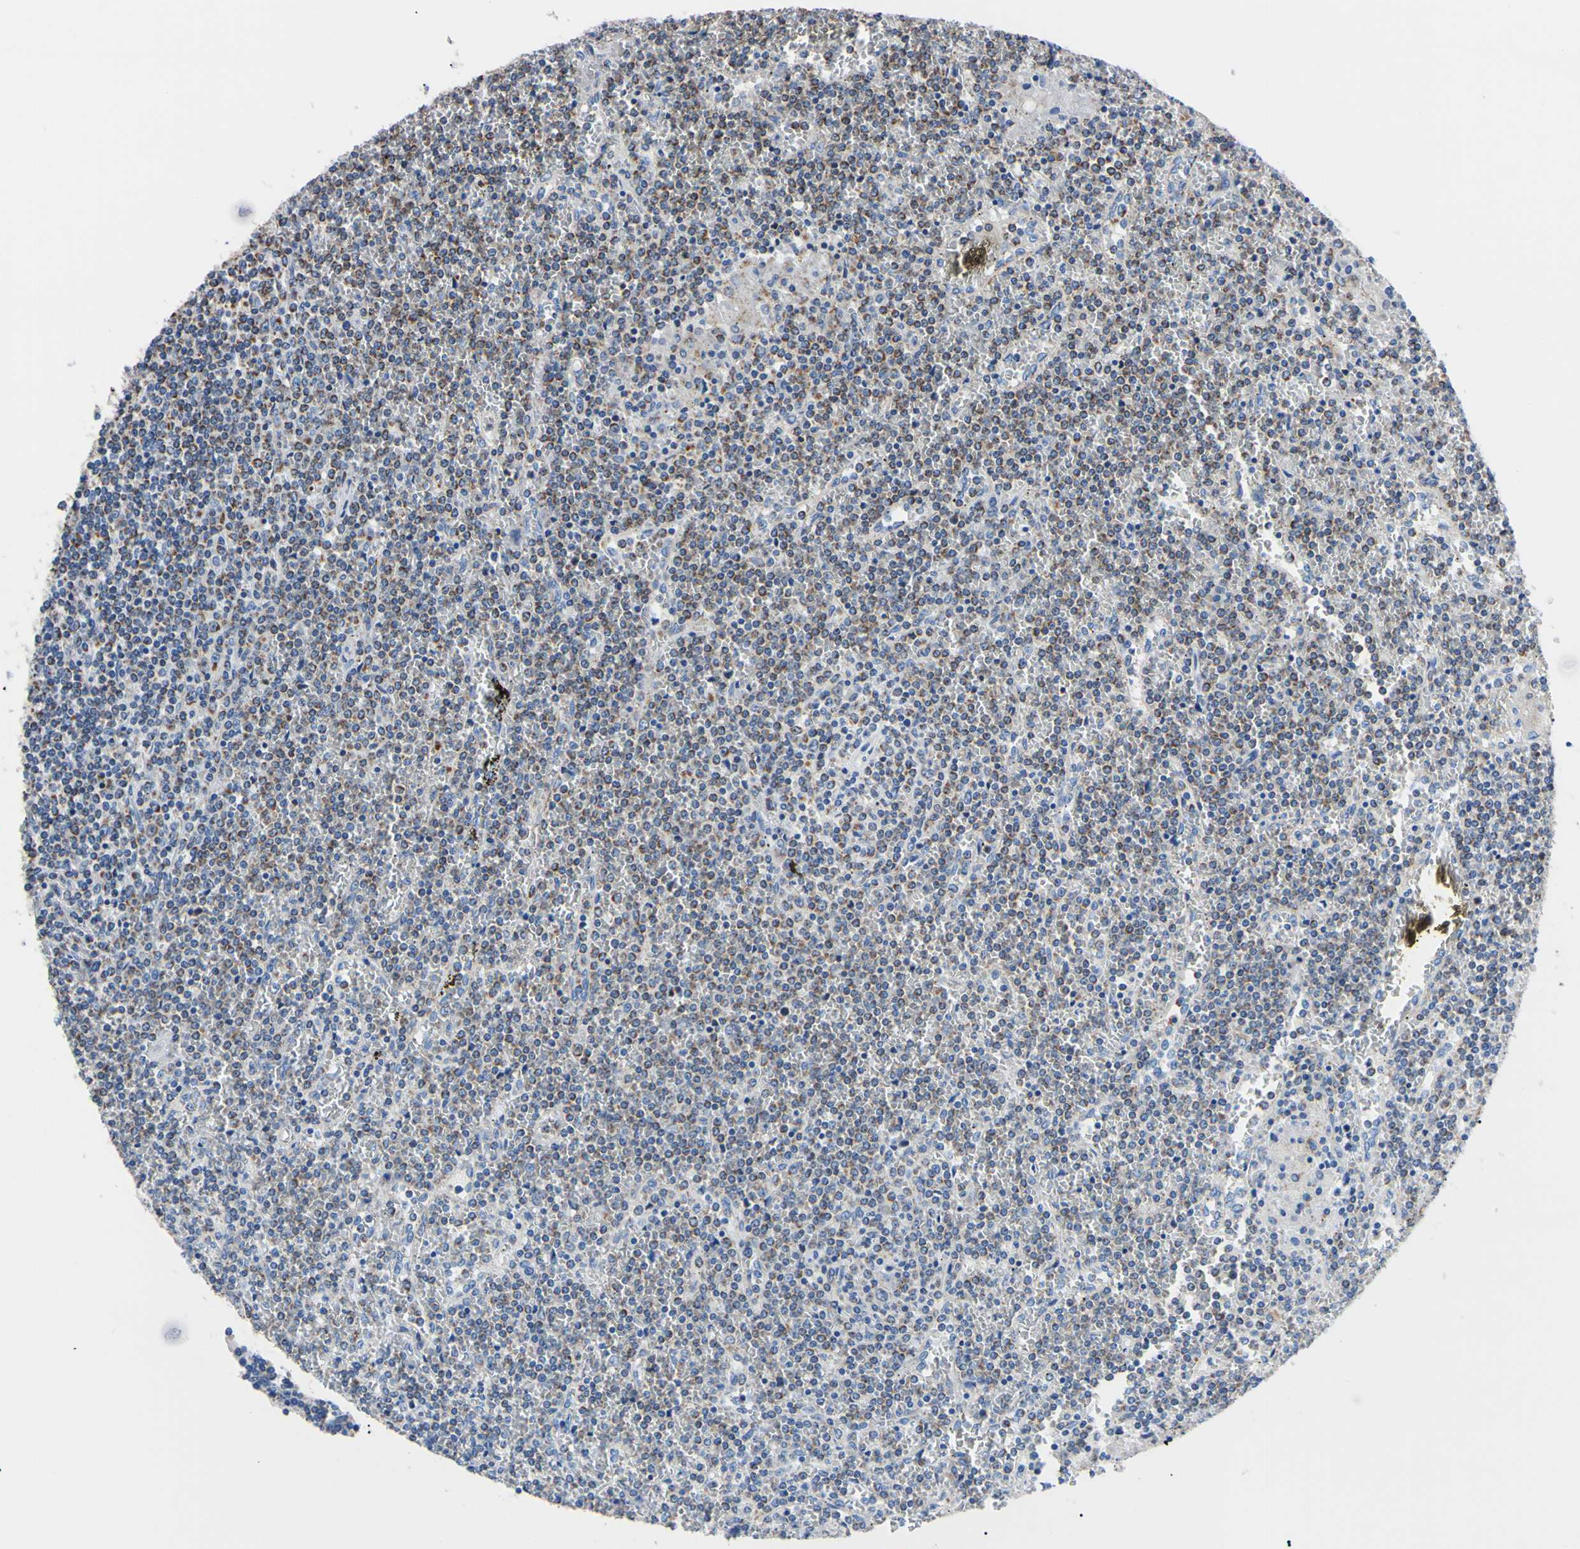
{"staining": {"intensity": "strong", "quantity": "25%-75%", "location": "cytoplasmic/membranous"}, "tissue": "lymphoma", "cell_type": "Tumor cells", "image_type": "cancer", "snomed": [{"axis": "morphology", "description": "Malignant lymphoma, non-Hodgkin's type, Low grade"}, {"axis": "topography", "description": "Spleen"}], "caption": "Immunohistochemical staining of low-grade malignant lymphoma, non-Hodgkin's type reveals high levels of strong cytoplasmic/membranous protein expression in approximately 25%-75% of tumor cells. The staining was performed using DAB (3,3'-diaminobenzidine) to visualize the protein expression in brown, while the nuclei were stained in blue with hematoxylin (Magnification: 20x).", "gene": "CLPP", "patient": {"sex": "female", "age": 19}}